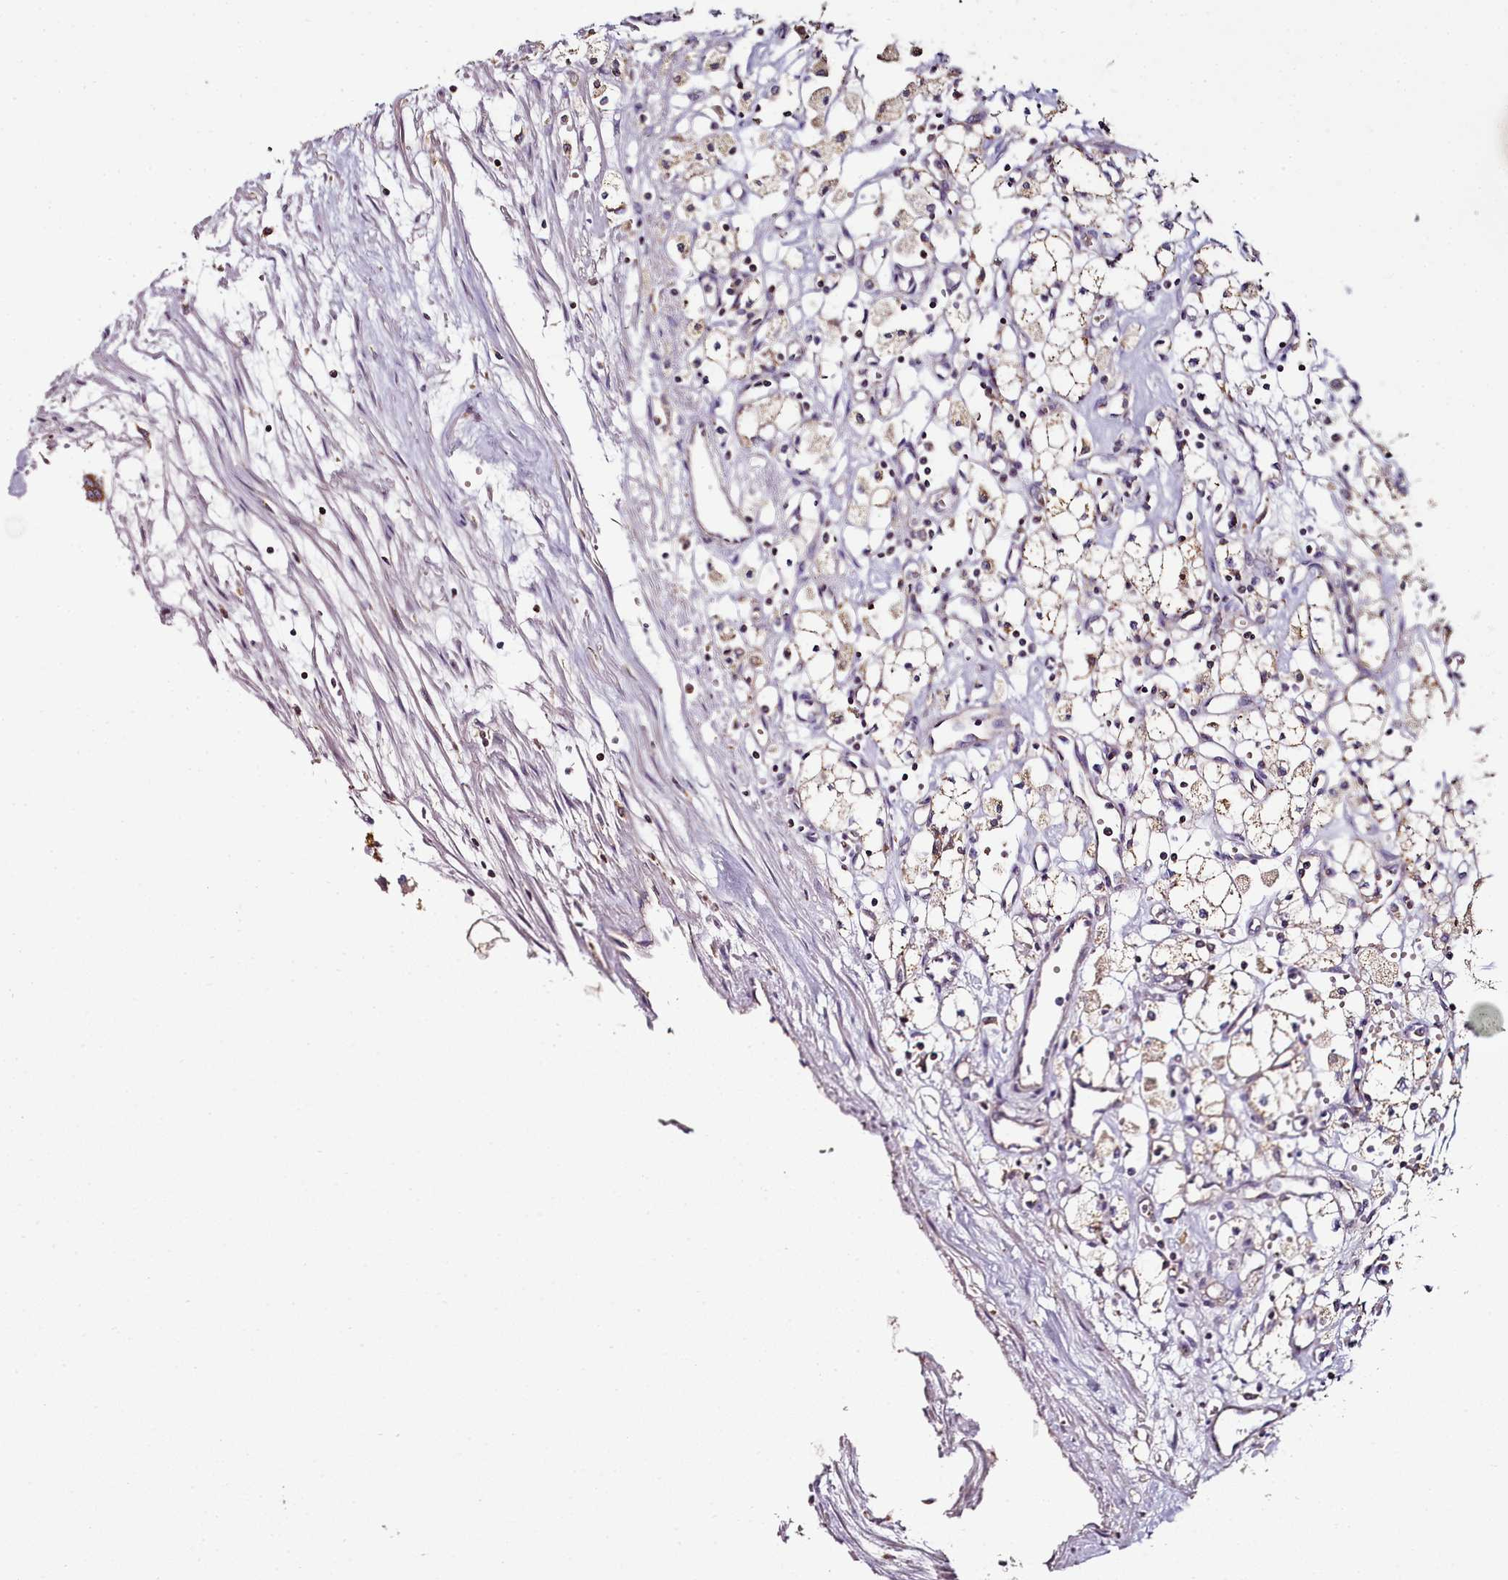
{"staining": {"intensity": "weak", "quantity": "25%-75%", "location": "cytoplasmic/membranous"}, "tissue": "renal cancer", "cell_type": "Tumor cells", "image_type": "cancer", "snomed": [{"axis": "morphology", "description": "Adenocarcinoma, NOS"}, {"axis": "topography", "description": "Kidney"}], "caption": "Approximately 25%-75% of tumor cells in human renal adenocarcinoma show weak cytoplasmic/membranous protein expression as visualized by brown immunohistochemical staining.", "gene": "ACSS1", "patient": {"sex": "male", "age": 59}}